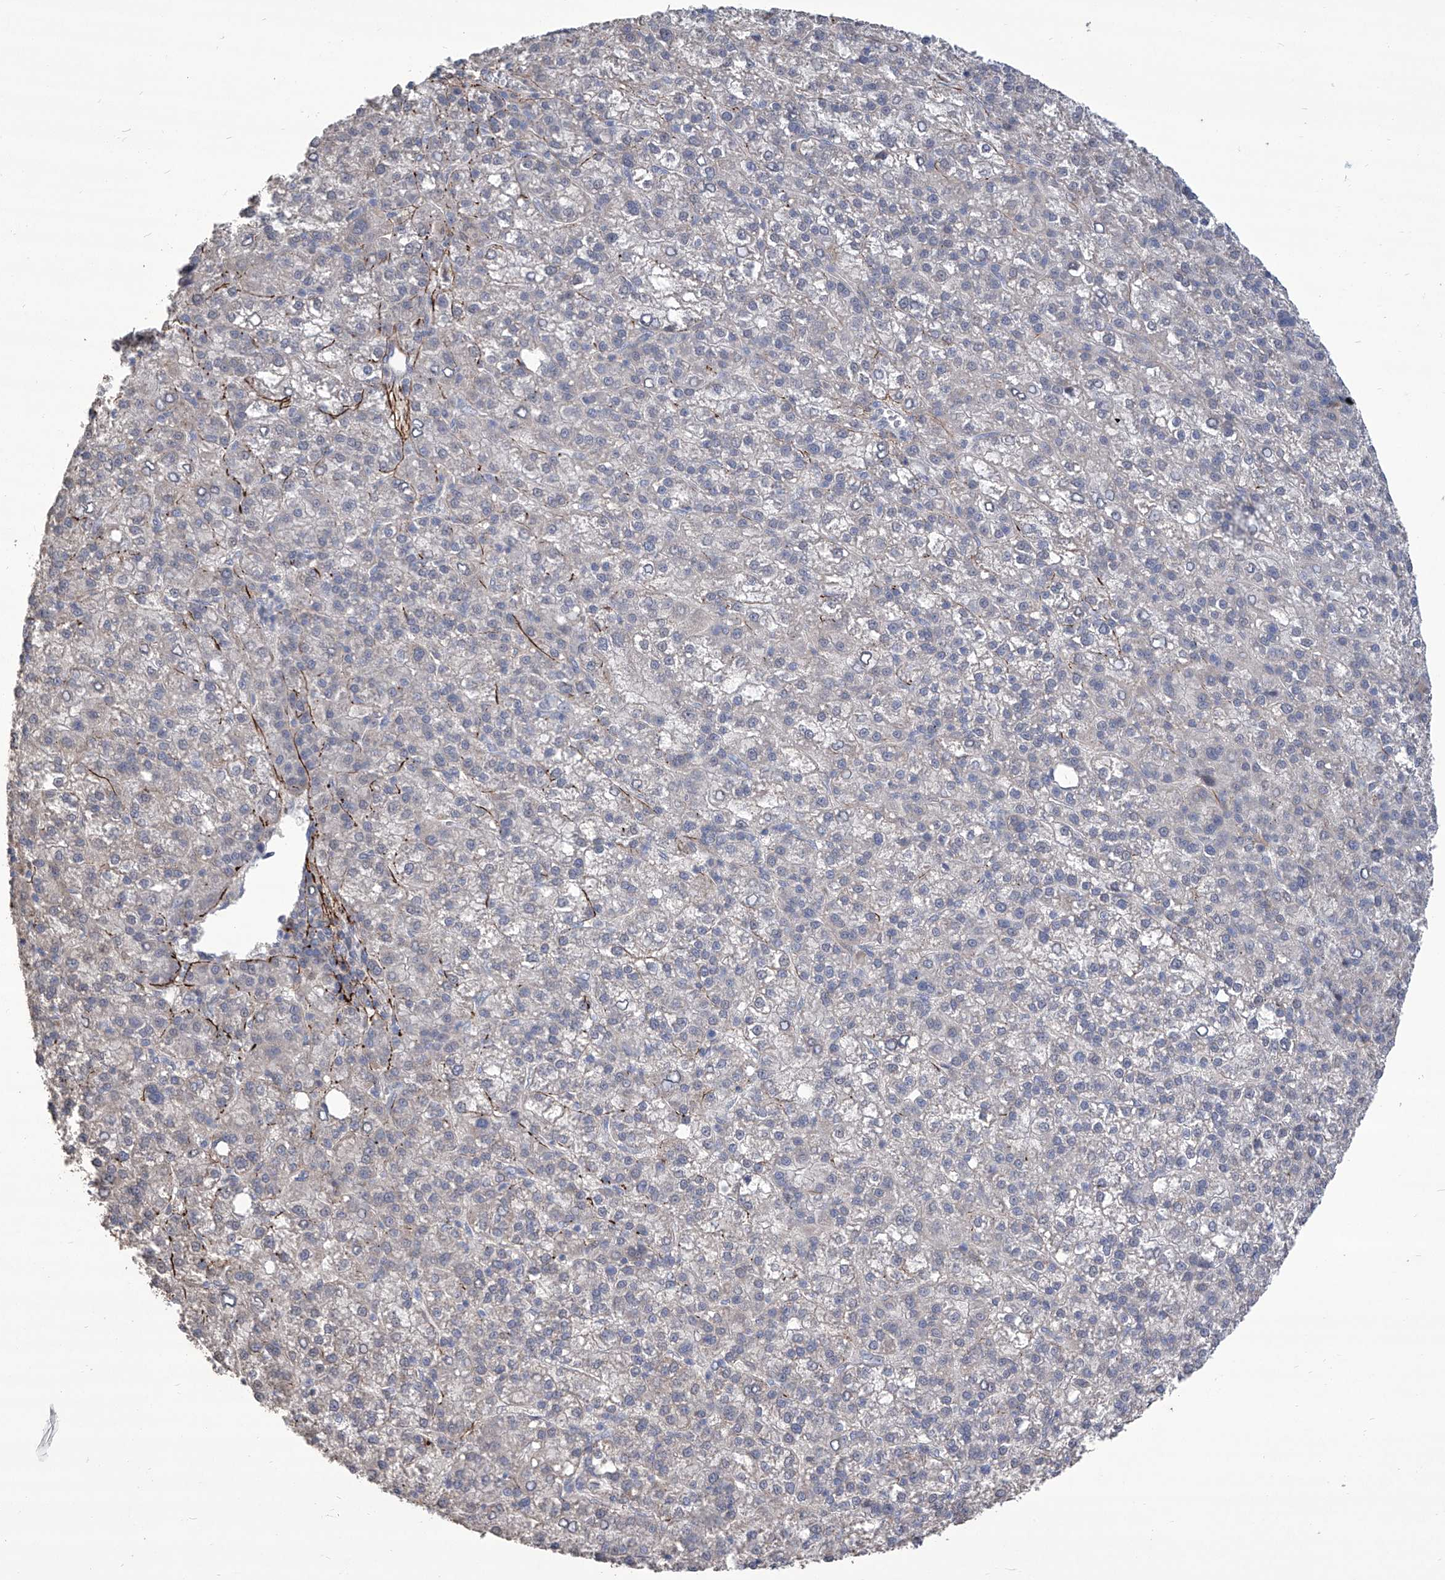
{"staining": {"intensity": "negative", "quantity": "none", "location": "none"}, "tissue": "liver cancer", "cell_type": "Tumor cells", "image_type": "cancer", "snomed": [{"axis": "morphology", "description": "Carcinoma, Hepatocellular, NOS"}, {"axis": "topography", "description": "Liver"}], "caption": "Immunohistochemical staining of hepatocellular carcinoma (liver) demonstrates no significant positivity in tumor cells.", "gene": "TXNIP", "patient": {"sex": "female", "age": 58}}